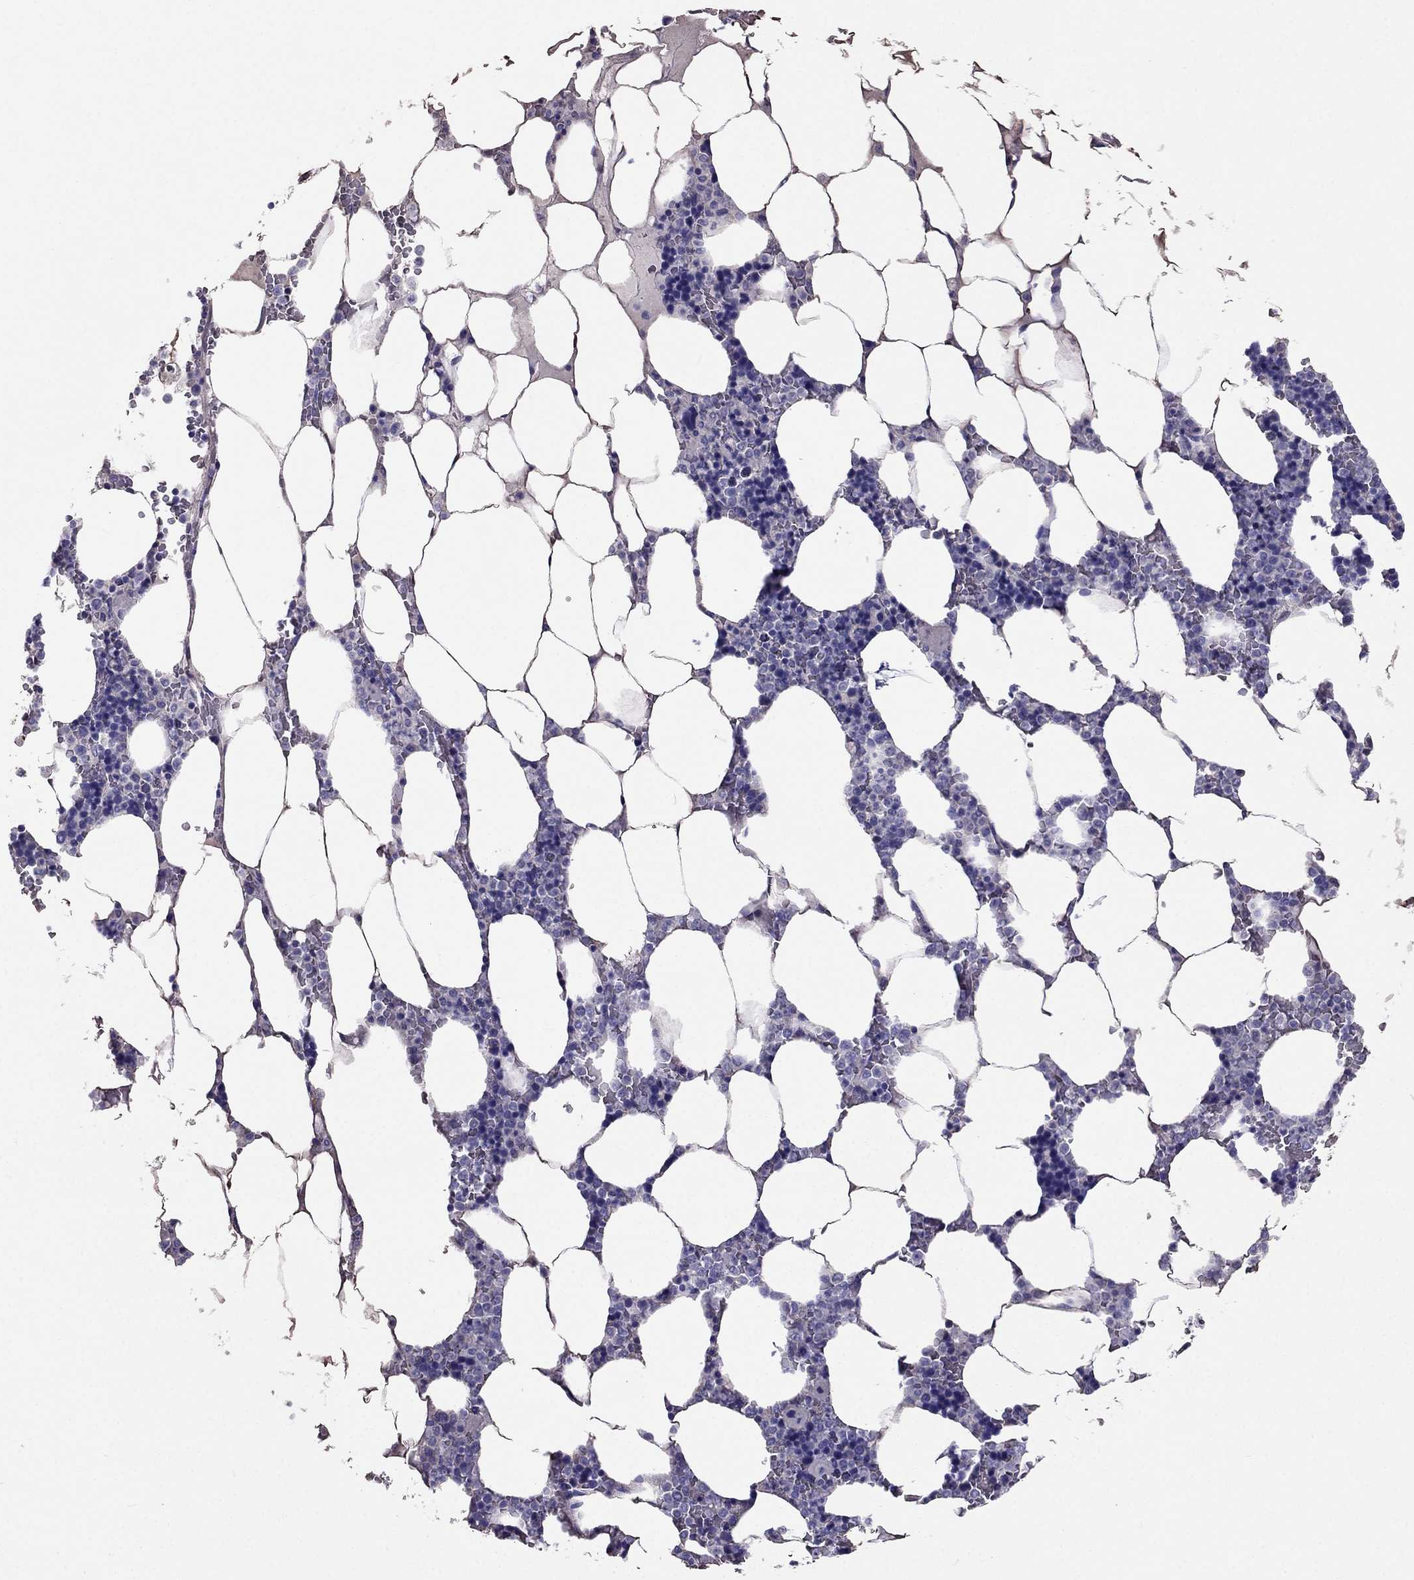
{"staining": {"intensity": "negative", "quantity": "none", "location": "none"}, "tissue": "bone marrow", "cell_type": "Hematopoietic cells", "image_type": "normal", "snomed": [{"axis": "morphology", "description": "Normal tissue, NOS"}, {"axis": "topography", "description": "Bone marrow"}], "caption": "High power microscopy micrograph of an immunohistochemistry (IHC) image of unremarkable bone marrow, revealing no significant expression in hematopoietic cells.", "gene": "TBC1D21", "patient": {"sex": "male", "age": 63}}